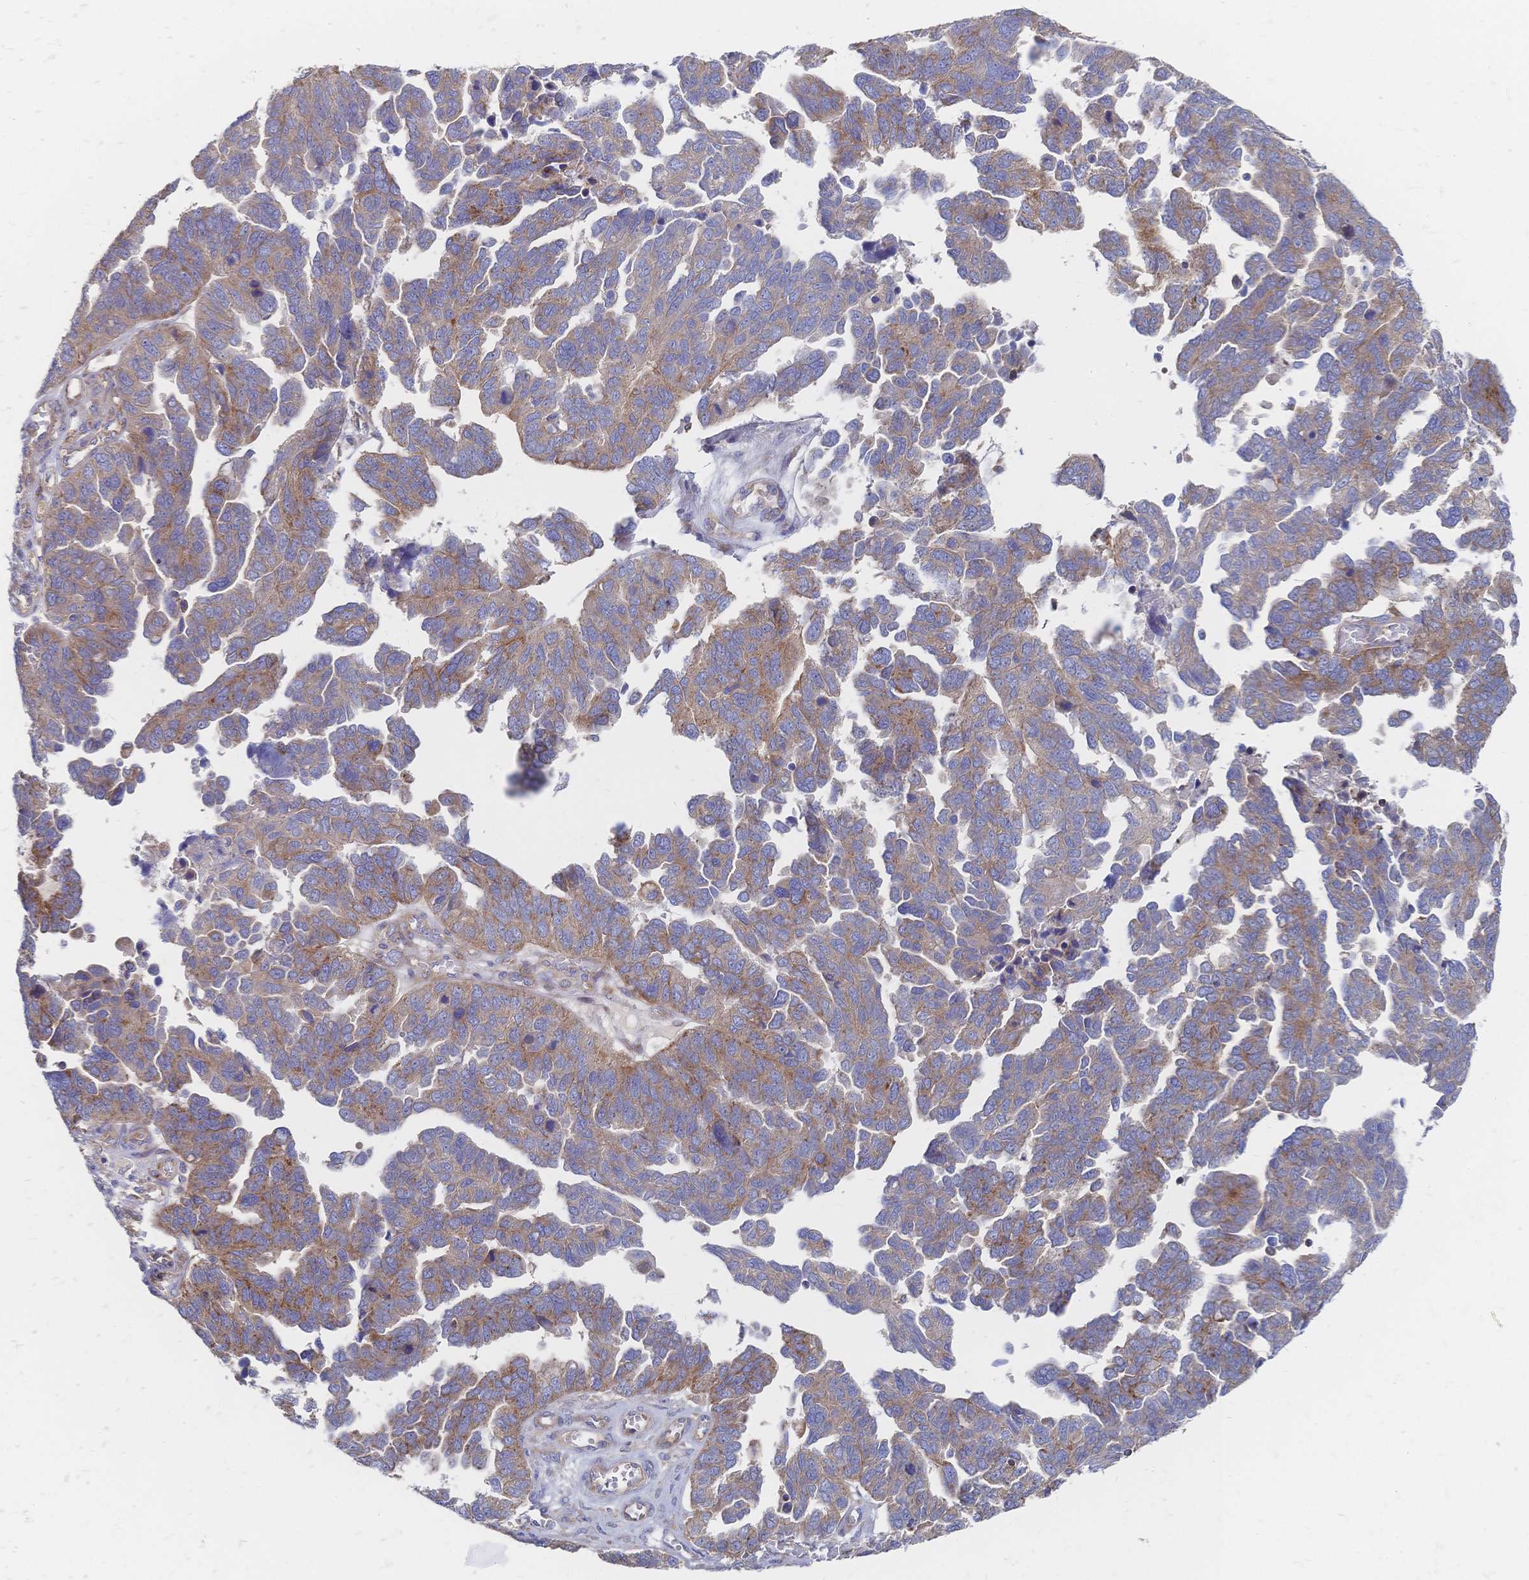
{"staining": {"intensity": "moderate", "quantity": ">75%", "location": "cytoplasmic/membranous"}, "tissue": "ovarian cancer", "cell_type": "Tumor cells", "image_type": "cancer", "snomed": [{"axis": "morphology", "description": "Cystadenocarcinoma, serous, NOS"}, {"axis": "topography", "description": "Ovary"}], "caption": "Ovarian serous cystadenocarcinoma stained with a protein marker exhibits moderate staining in tumor cells.", "gene": "SORBS1", "patient": {"sex": "female", "age": 64}}